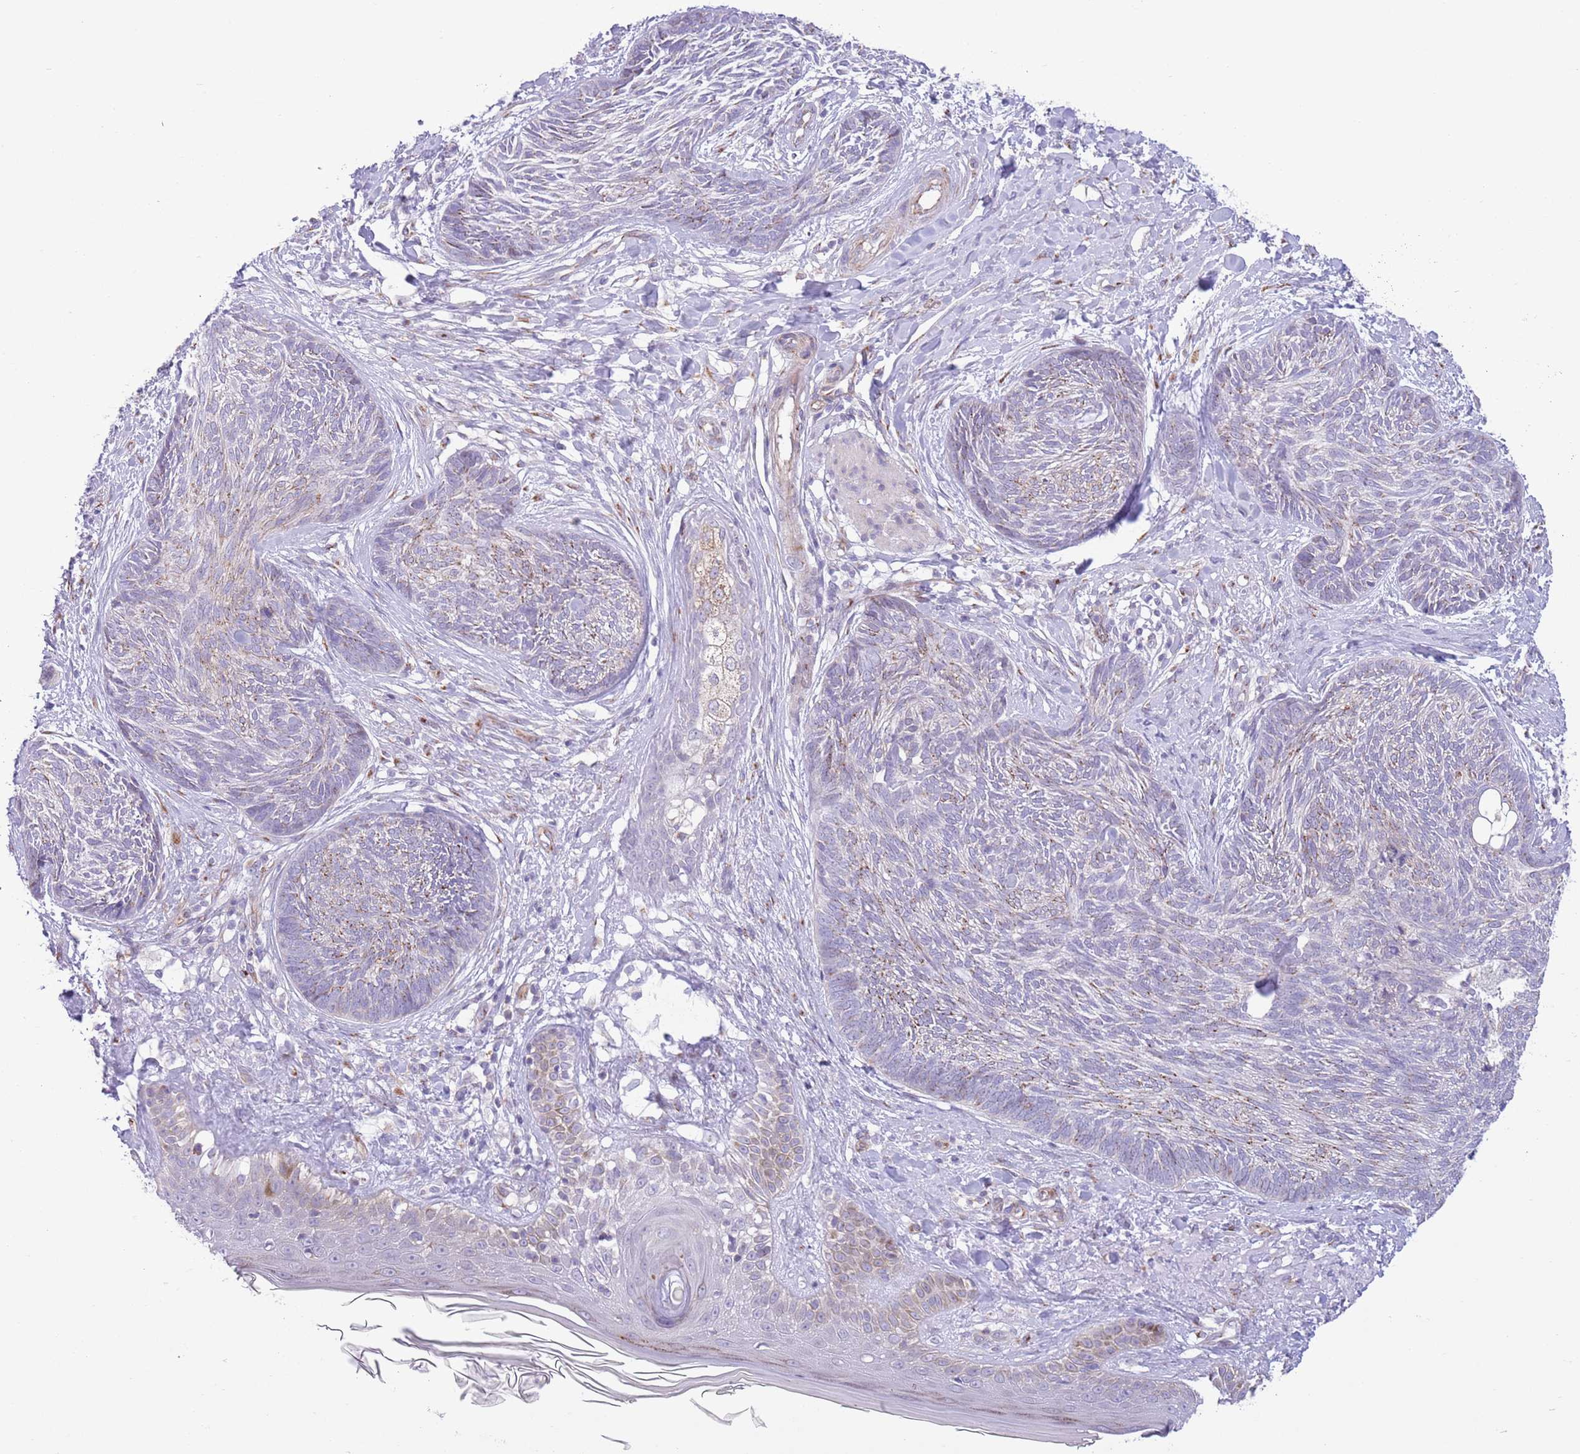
{"staining": {"intensity": "negative", "quantity": "none", "location": "none"}, "tissue": "skin cancer", "cell_type": "Tumor cells", "image_type": "cancer", "snomed": [{"axis": "morphology", "description": "Basal cell carcinoma"}, {"axis": "topography", "description": "Skin"}], "caption": "Immunohistochemistry photomicrograph of neoplastic tissue: skin basal cell carcinoma stained with DAB displays no significant protein staining in tumor cells.", "gene": "C20orf96", "patient": {"sex": "male", "age": 73}}